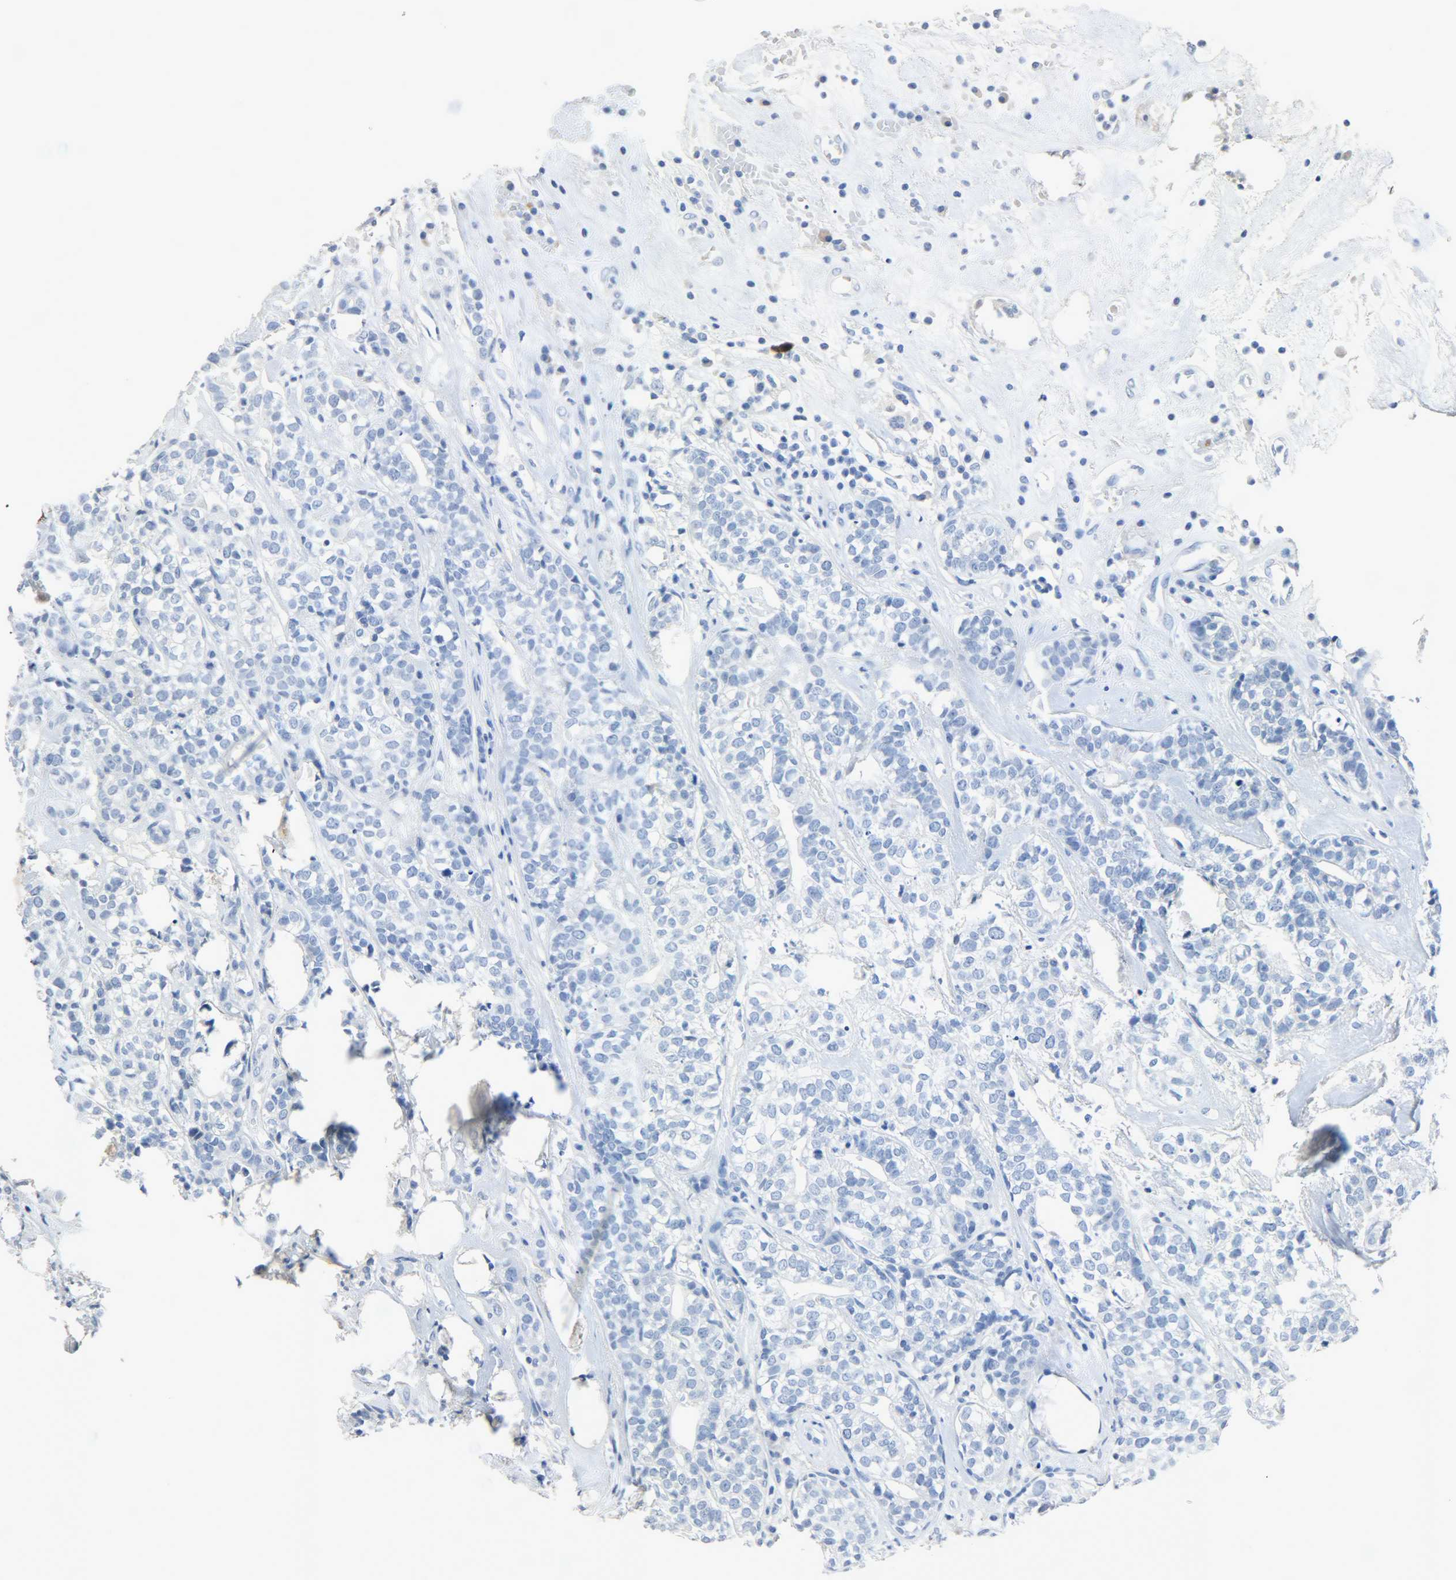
{"staining": {"intensity": "negative", "quantity": "none", "location": "none"}, "tissue": "head and neck cancer", "cell_type": "Tumor cells", "image_type": "cancer", "snomed": [{"axis": "morphology", "description": "Adenocarcinoma, NOS"}, {"axis": "topography", "description": "Salivary gland"}, {"axis": "topography", "description": "Head-Neck"}], "caption": "This is a histopathology image of immunohistochemistry (IHC) staining of head and neck cancer (adenocarcinoma), which shows no positivity in tumor cells. Nuclei are stained in blue.", "gene": "CA3", "patient": {"sex": "female", "age": 65}}